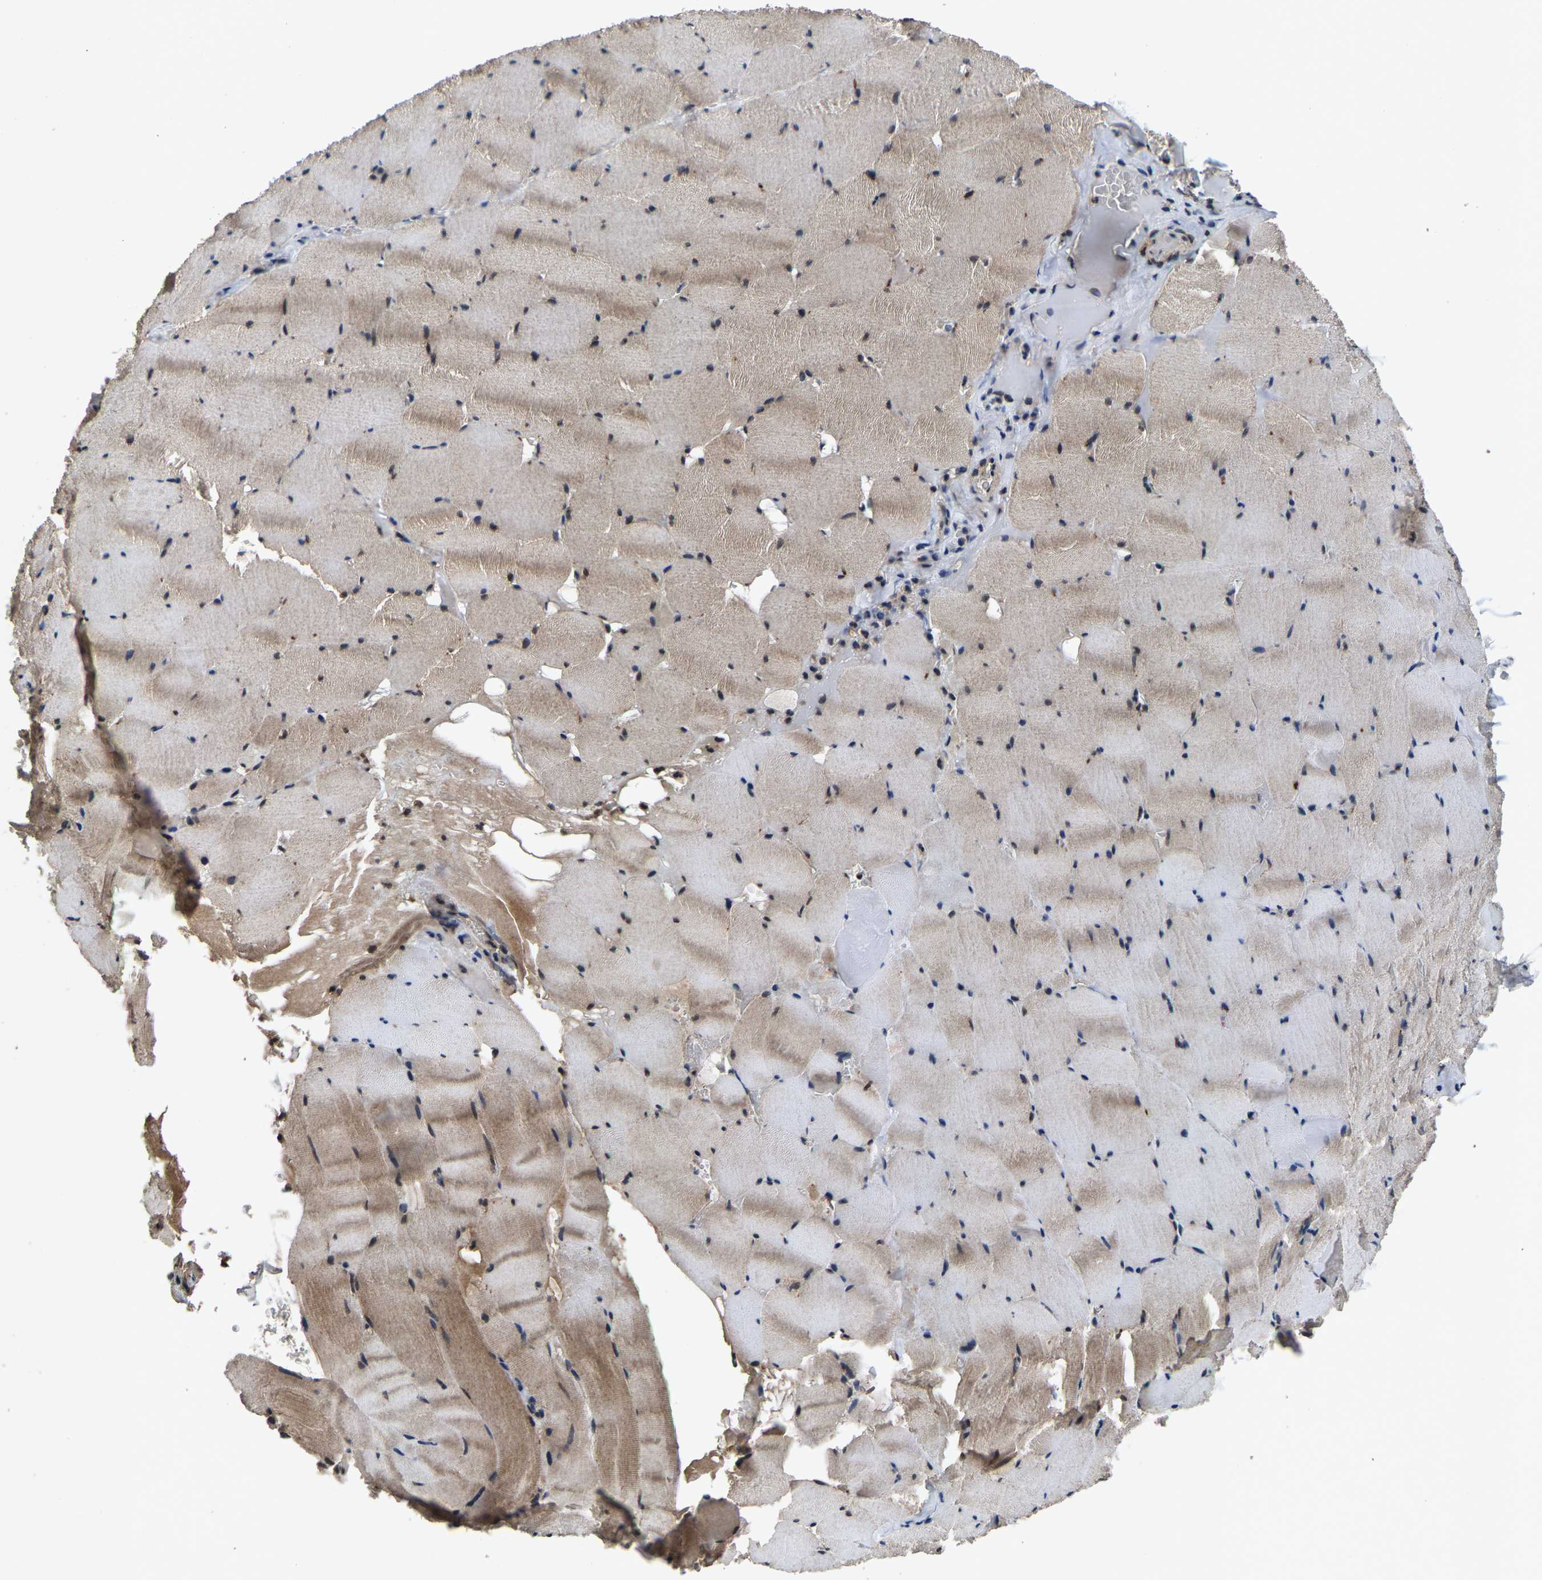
{"staining": {"intensity": "weak", "quantity": ">75%", "location": "cytoplasmic/membranous"}, "tissue": "skeletal muscle", "cell_type": "Myocytes", "image_type": "normal", "snomed": [{"axis": "morphology", "description": "Normal tissue, NOS"}, {"axis": "topography", "description": "Skeletal muscle"}], "caption": "Skeletal muscle stained with a brown dye displays weak cytoplasmic/membranous positive staining in about >75% of myocytes.", "gene": "HUWE1", "patient": {"sex": "male", "age": 62}}